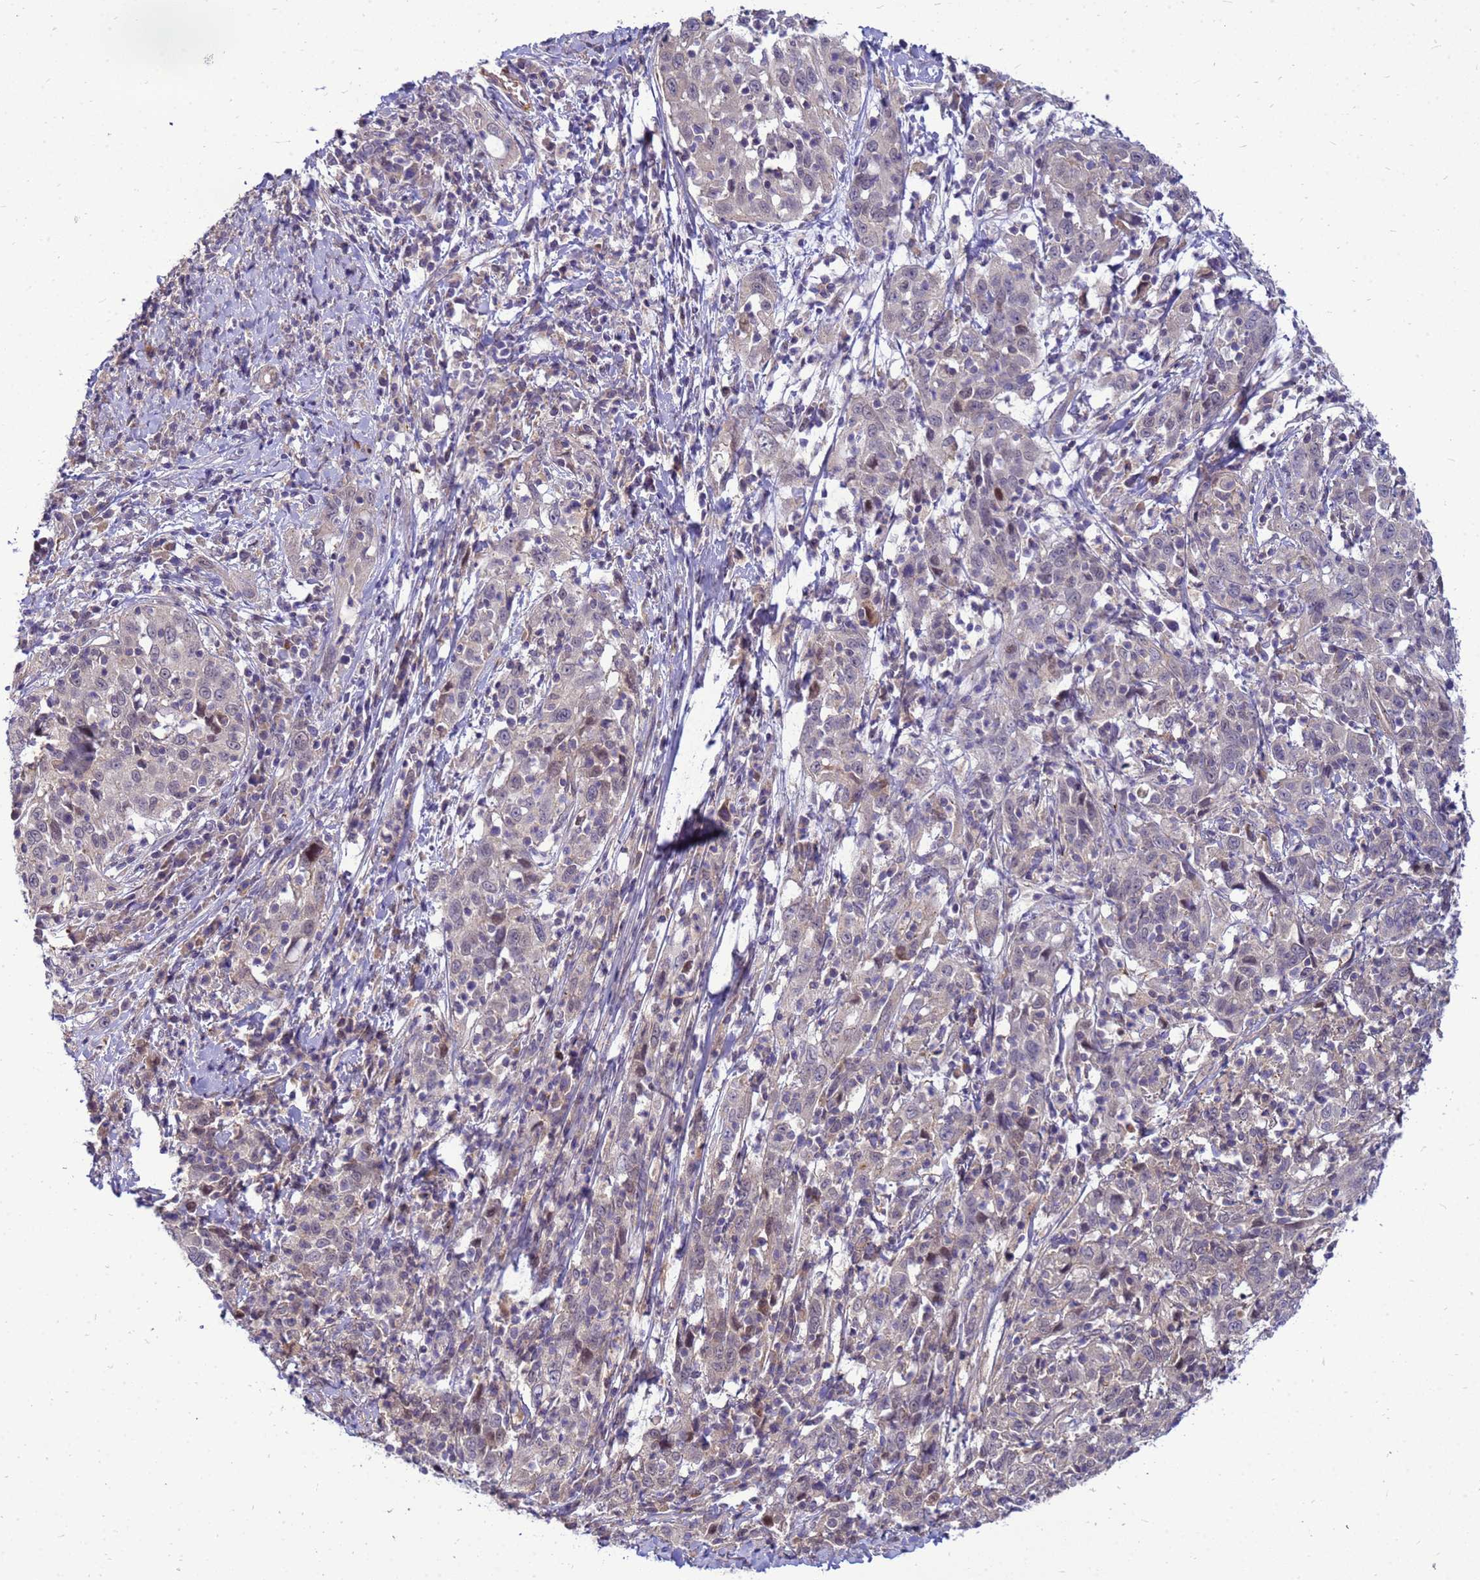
{"staining": {"intensity": "negative", "quantity": "none", "location": "none"}, "tissue": "cervical cancer", "cell_type": "Tumor cells", "image_type": "cancer", "snomed": [{"axis": "morphology", "description": "Squamous cell carcinoma, NOS"}, {"axis": "topography", "description": "Cervix"}], "caption": "Human cervical squamous cell carcinoma stained for a protein using IHC displays no positivity in tumor cells.", "gene": "ENOPH1", "patient": {"sex": "female", "age": 46}}